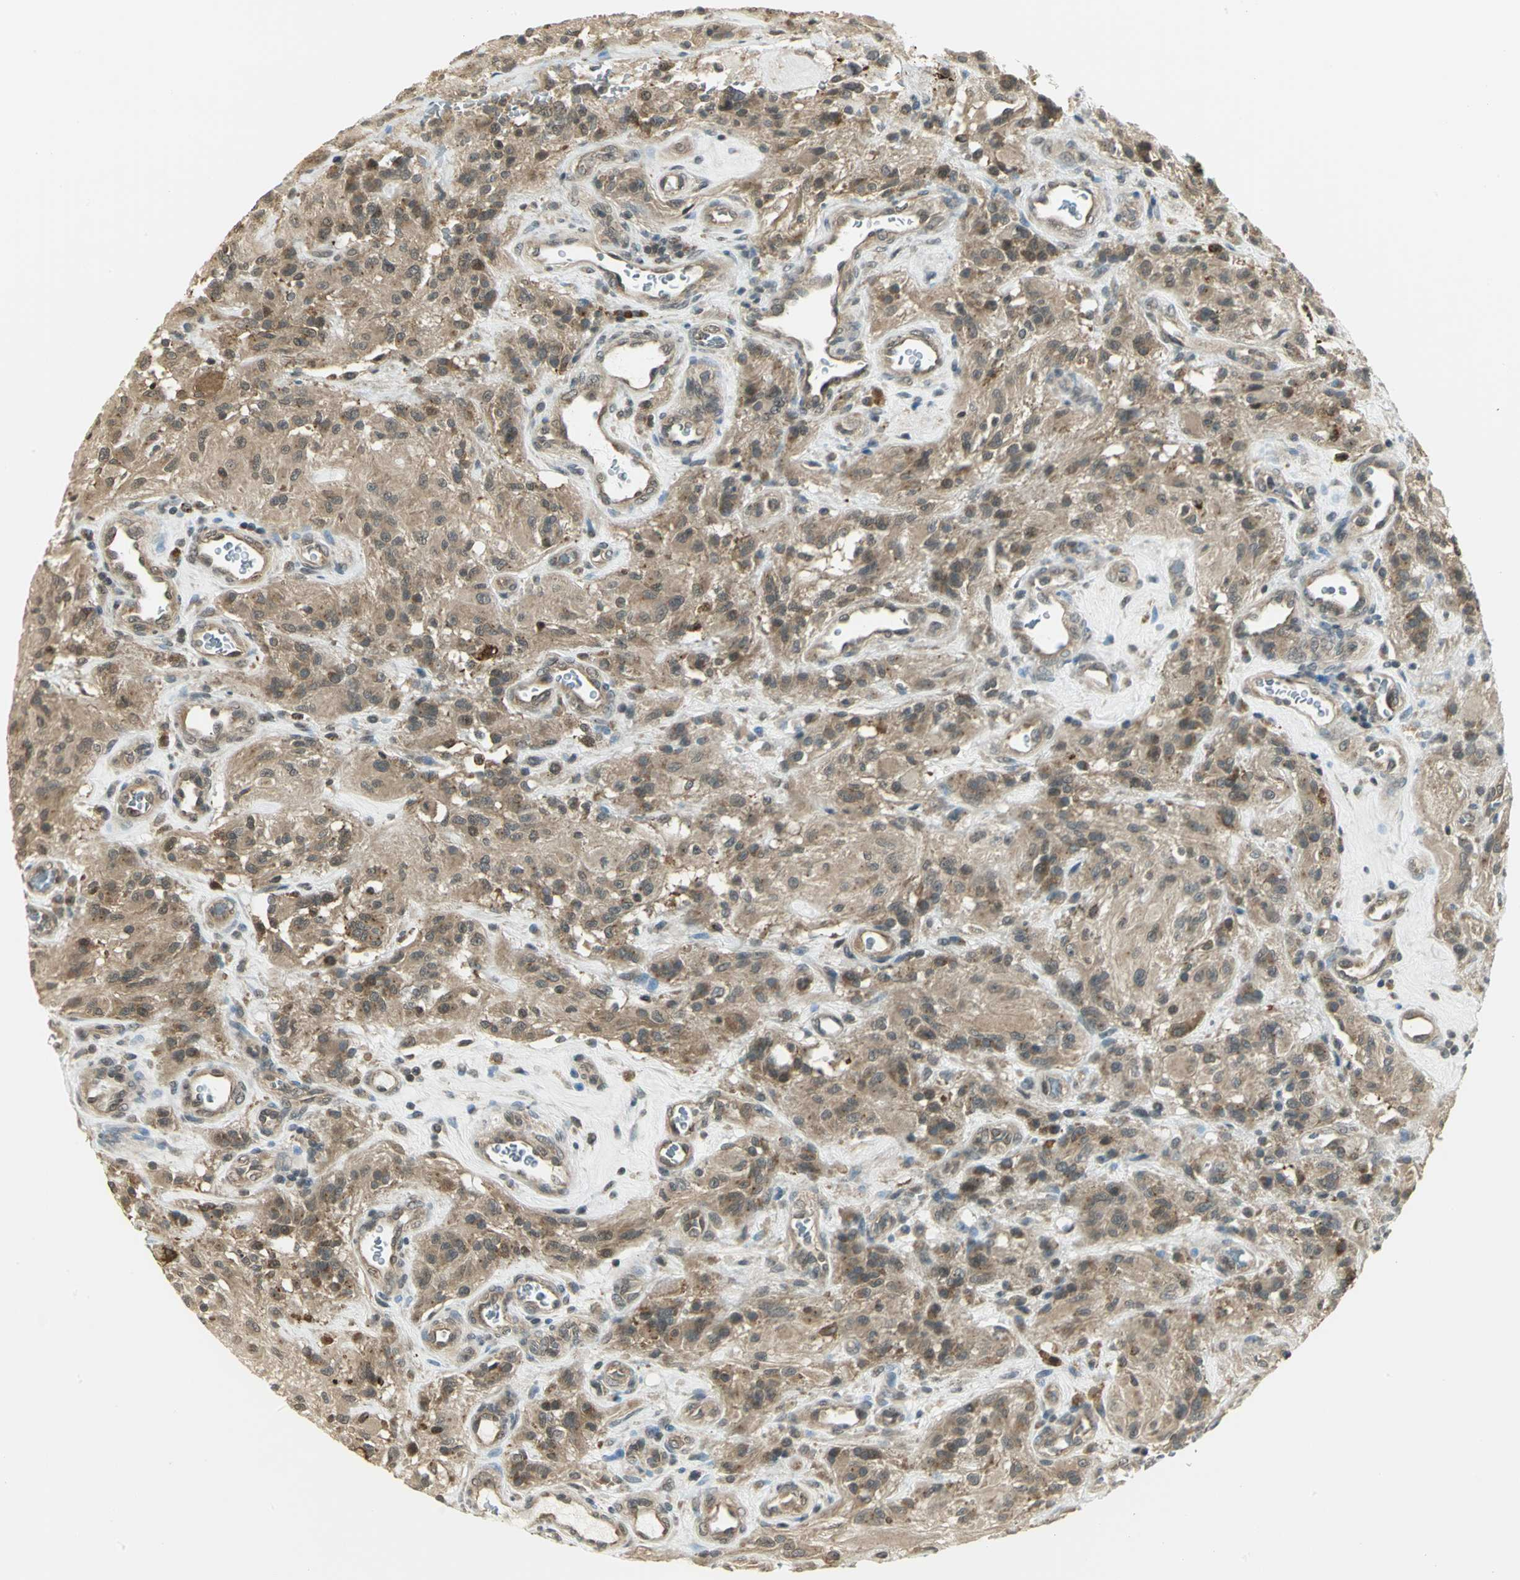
{"staining": {"intensity": "moderate", "quantity": ">75%", "location": "cytoplasmic/membranous"}, "tissue": "glioma", "cell_type": "Tumor cells", "image_type": "cancer", "snomed": [{"axis": "morphology", "description": "Normal tissue, NOS"}, {"axis": "morphology", "description": "Glioma, malignant, High grade"}, {"axis": "topography", "description": "Cerebral cortex"}], "caption": "Malignant glioma (high-grade) tissue demonstrates moderate cytoplasmic/membranous positivity in approximately >75% of tumor cells", "gene": "CDC34", "patient": {"sex": "male", "age": 56}}